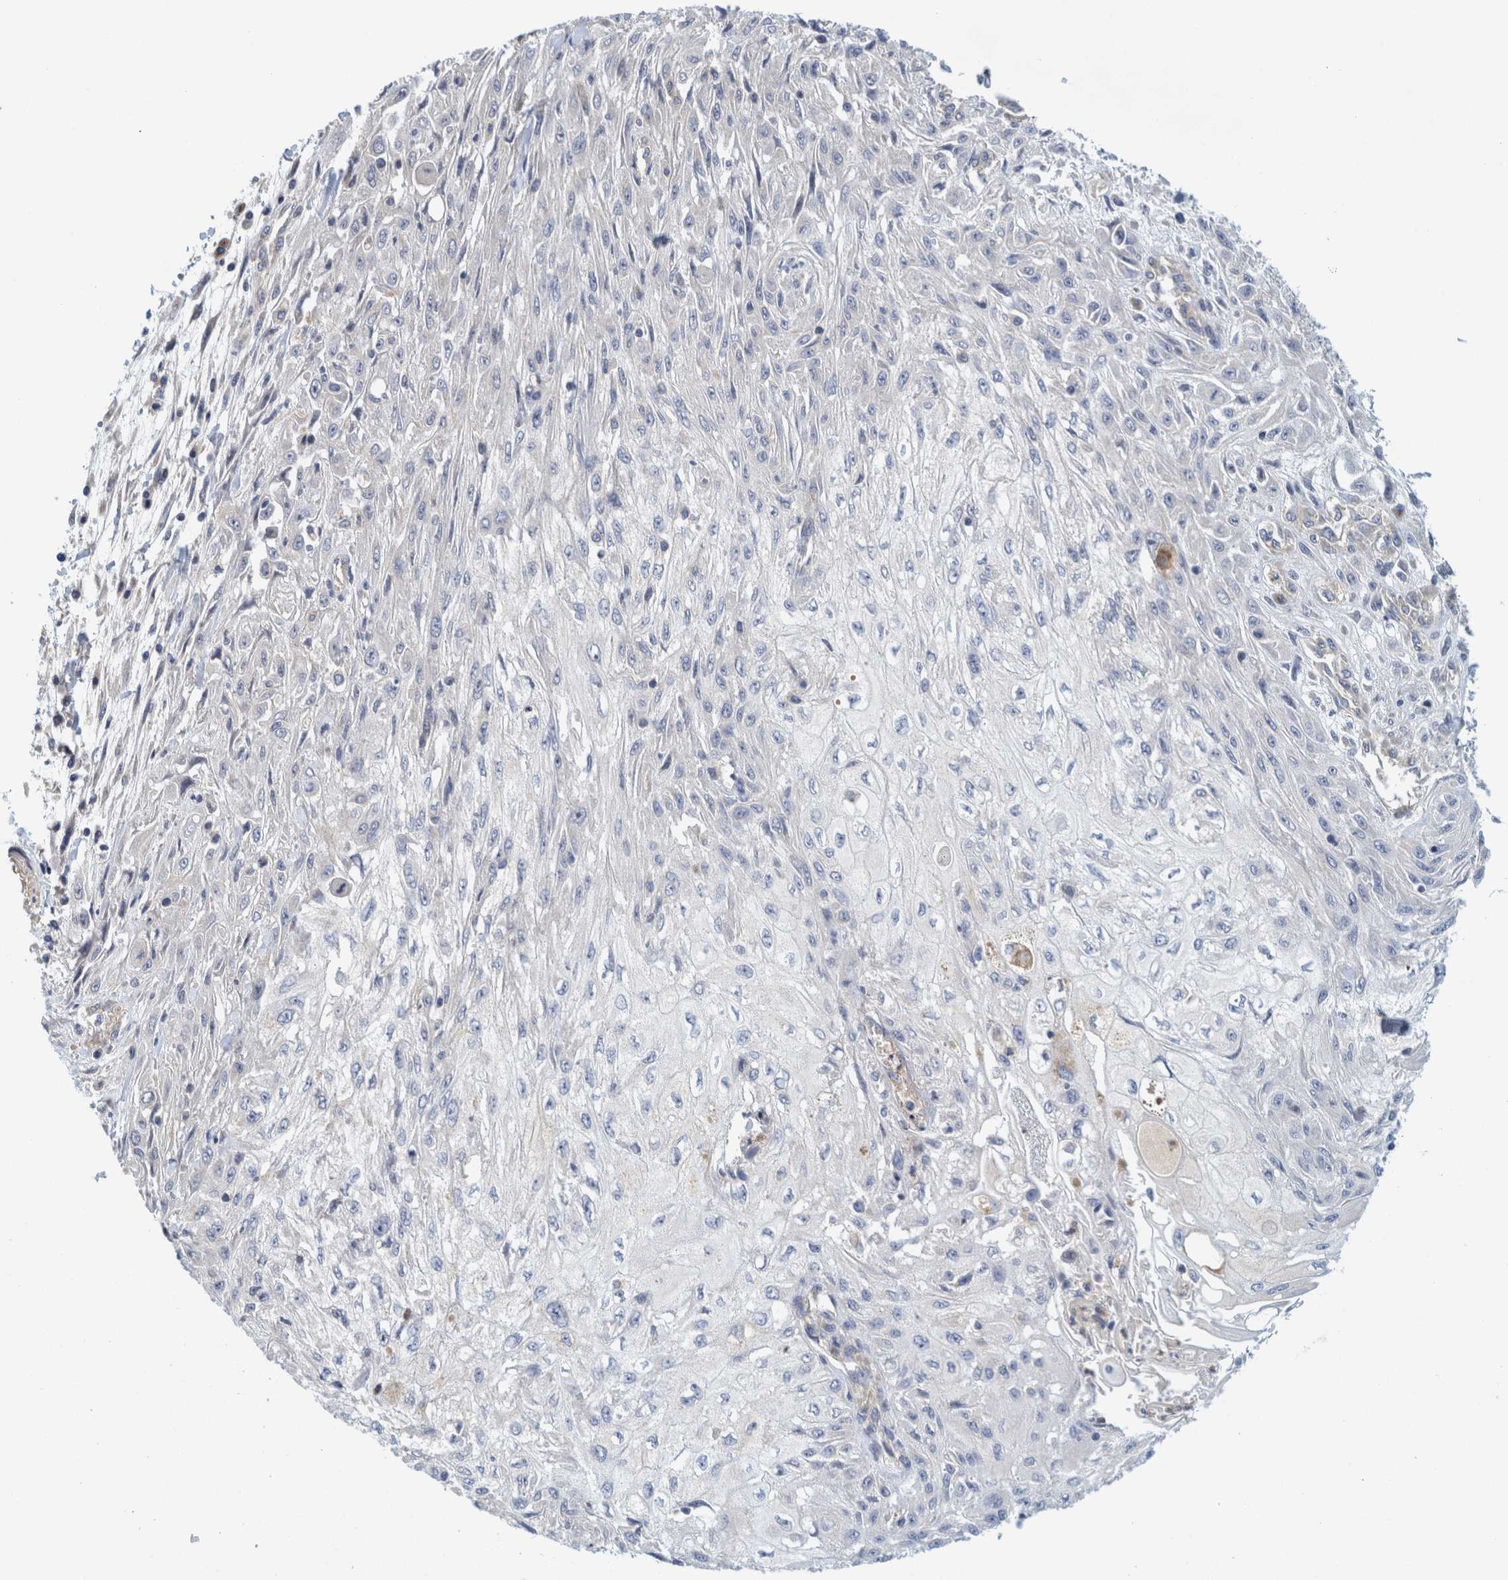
{"staining": {"intensity": "negative", "quantity": "none", "location": "none"}, "tissue": "skin cancer", "cell_type": "Tumor cells", "image_type": "cancer", "snomed": [{"axis": "morphology", "description": "Squamous cell carcinoma, NOS"}, {"axis": "morphology", "description": "Squamous cell carcinoma, metastatic, NOS"}, {"axis": "topography", "description": "Skin"}, {"axis": "topography", "description": "Lymph node"}], "caption": "High power microscopy photomicrograph of an immunohistochemistry photomicrograph of skin cancer (squamous cell carcinoma), revealing no significant positivity in tumor cells.", "gene": "ZNF324B", "patient": {"sex": "male", "age": 75}}